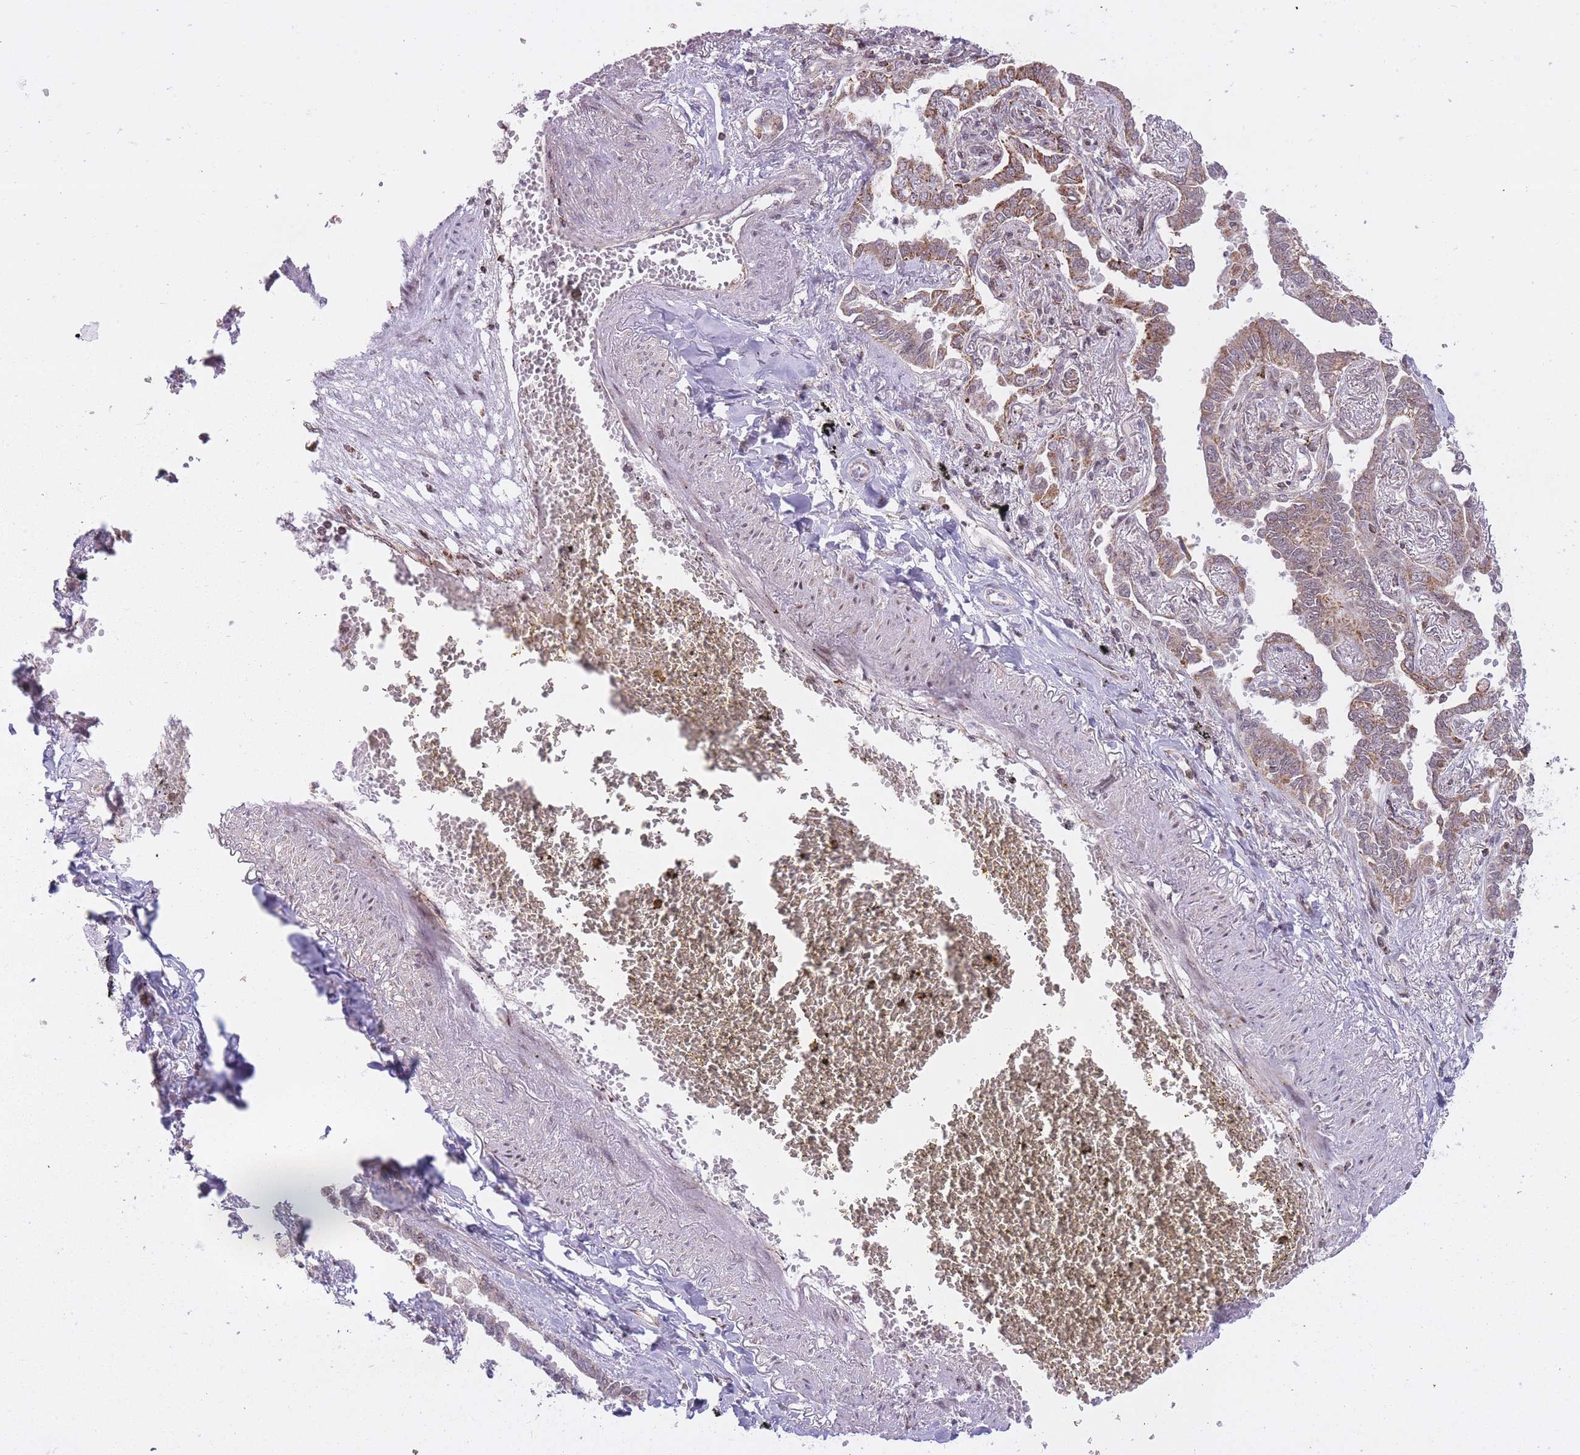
{"staining": {"intensity": "moderate", "quantity": ">75%", "location": "cytoplasmic/membranous"}, "tissue": "lung cancer", "cell_type": "Tumor cells", "image_type": "cancer", "snomed": [{"axis": "morphology", "description": "Adenocarcinoma, NOS"}, {"axis": "topography", "description": "Lung"}], "caption": "This micrograph reveals lung adenocarcinoma stained with immunohistochemistry to label a protein in brown. The cytoplasmic/membranous of tumor cells show moderate positivity for the protein. Nuclei are counter-stained blue.", "gene": "DPYSL4", "patient": {"sex": "male", "age": 67}}